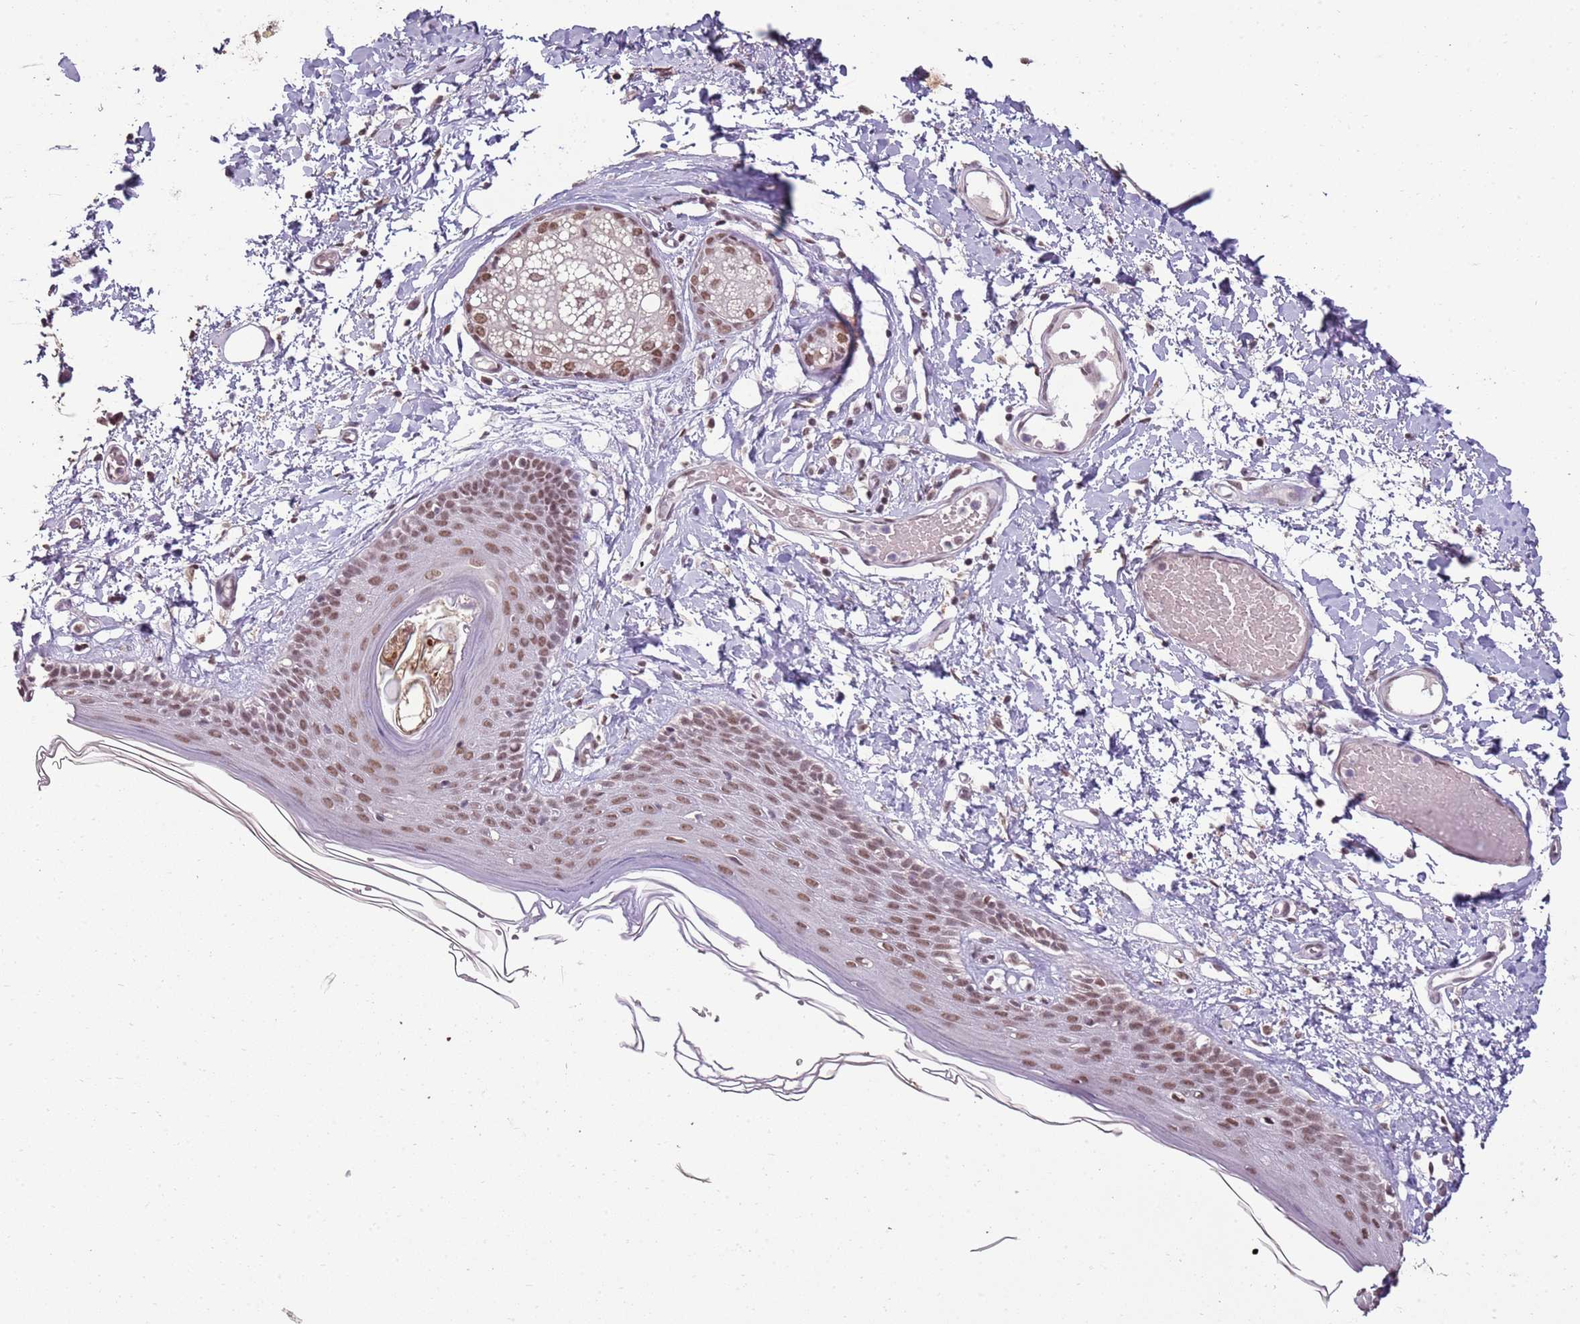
{"staining": {"intensity": "moderate", "quantity": ">75%", "location": "nuclear"}, "tissue": "skin", "cell_type": "Epidermal cells", "image_type": "normal", "snomed": [{"axis": "morphology", "description": "Normal tissue, NOS"}, {"axis": "topography", "description": "Adipose tissue"}, {"axis": "topography", "description": "Vascular tissue"}, {"axis": "topography", "description": "Vulva"}, {"axis": "topography", "description": "Peripheral nerve tissue"}], "caption": "DAB immunohistochemical staining of unremarkable human skin reveals moderate nuclear protein positivity in about >75% of epidermal cells.", "gene": "ARL14EP", "patient": {"sex": "female", "age": 86}}